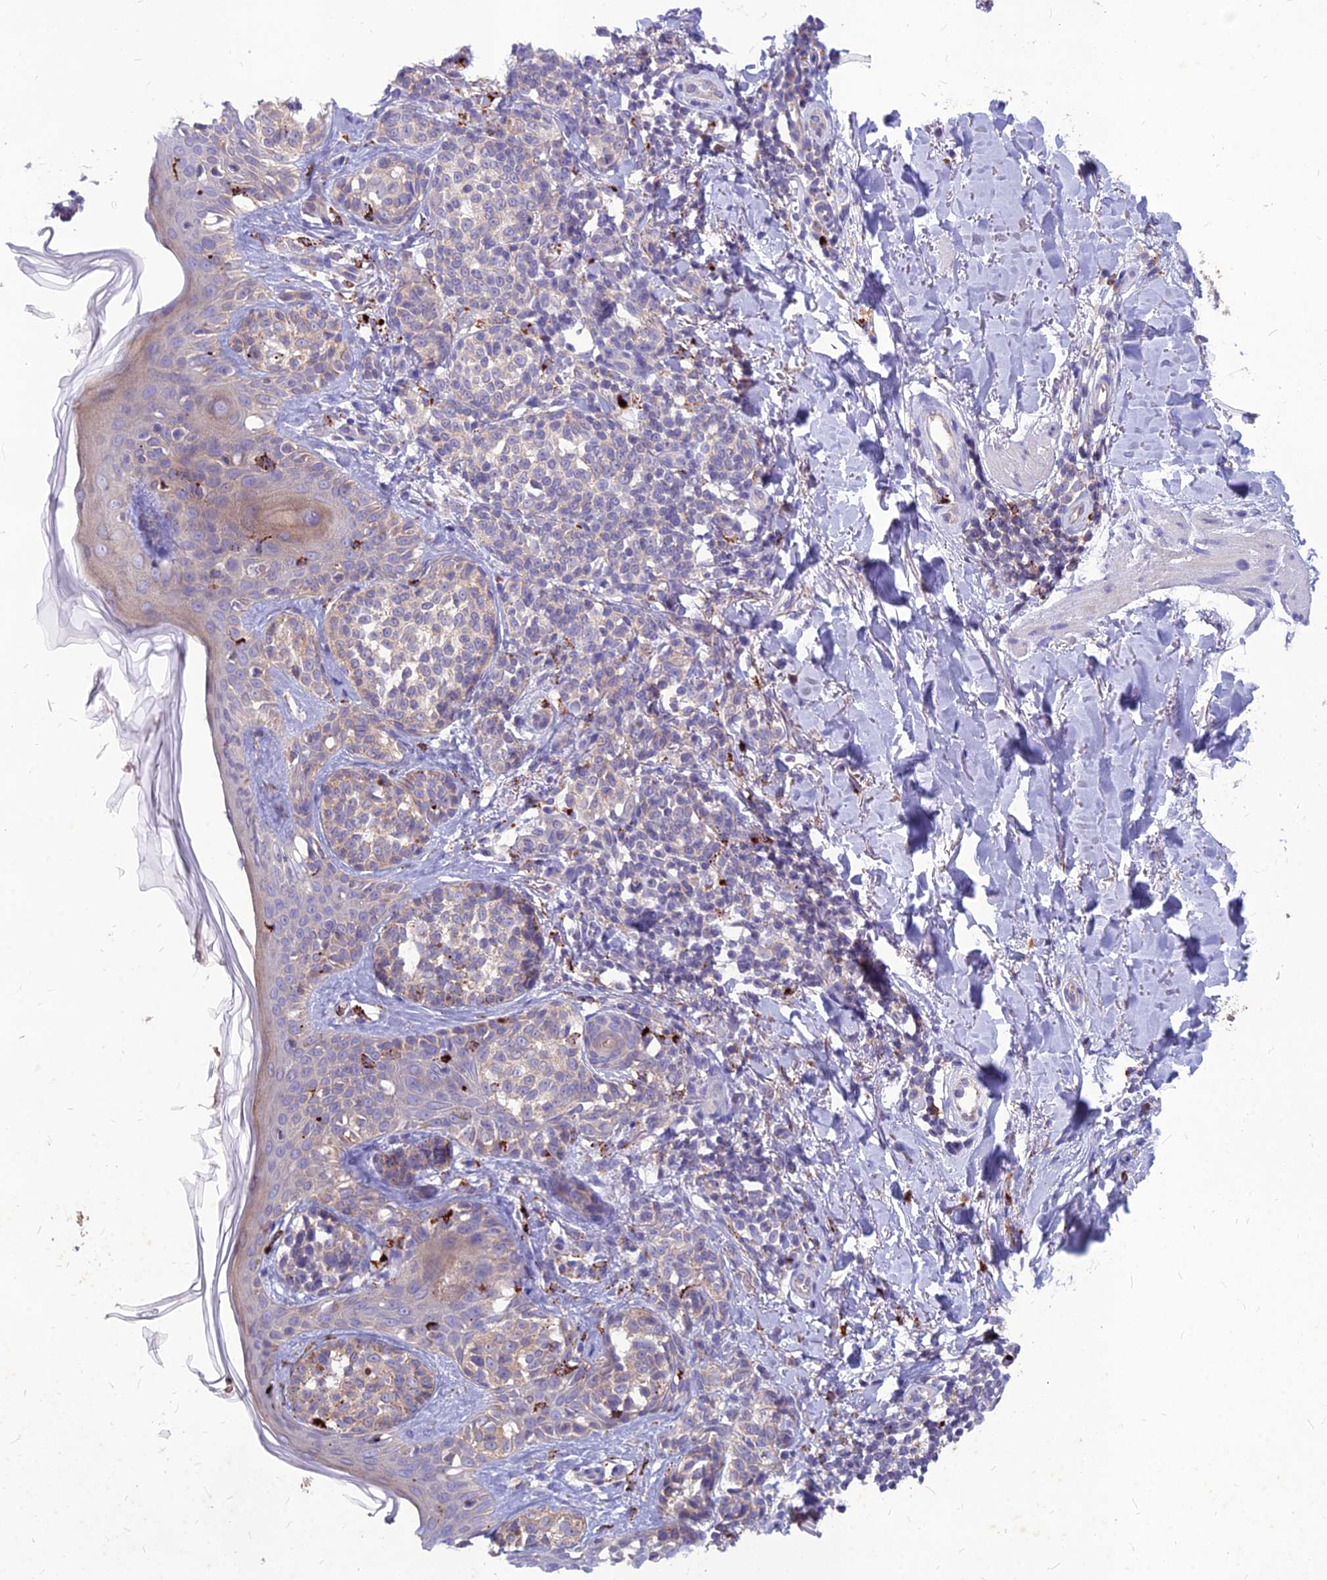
{"staining": {"intensity": "negative", "quantity": "none", "location": "none"}, "tissue": "melanoma", "cell_type": "Tumor cells", "image_type": "cancer", "snomed": [{"axis": "morphology", "description": "Malignant melanoma, NOS"}, {"axis": "topography", "description": "Skin of upper extremity"}], "caption": "An IHC image of melanoma is shown. There is no staining in tumor cells of melanoma.", "gene": "PCED1B", "patient": {"sex": "male", "age": 40}}